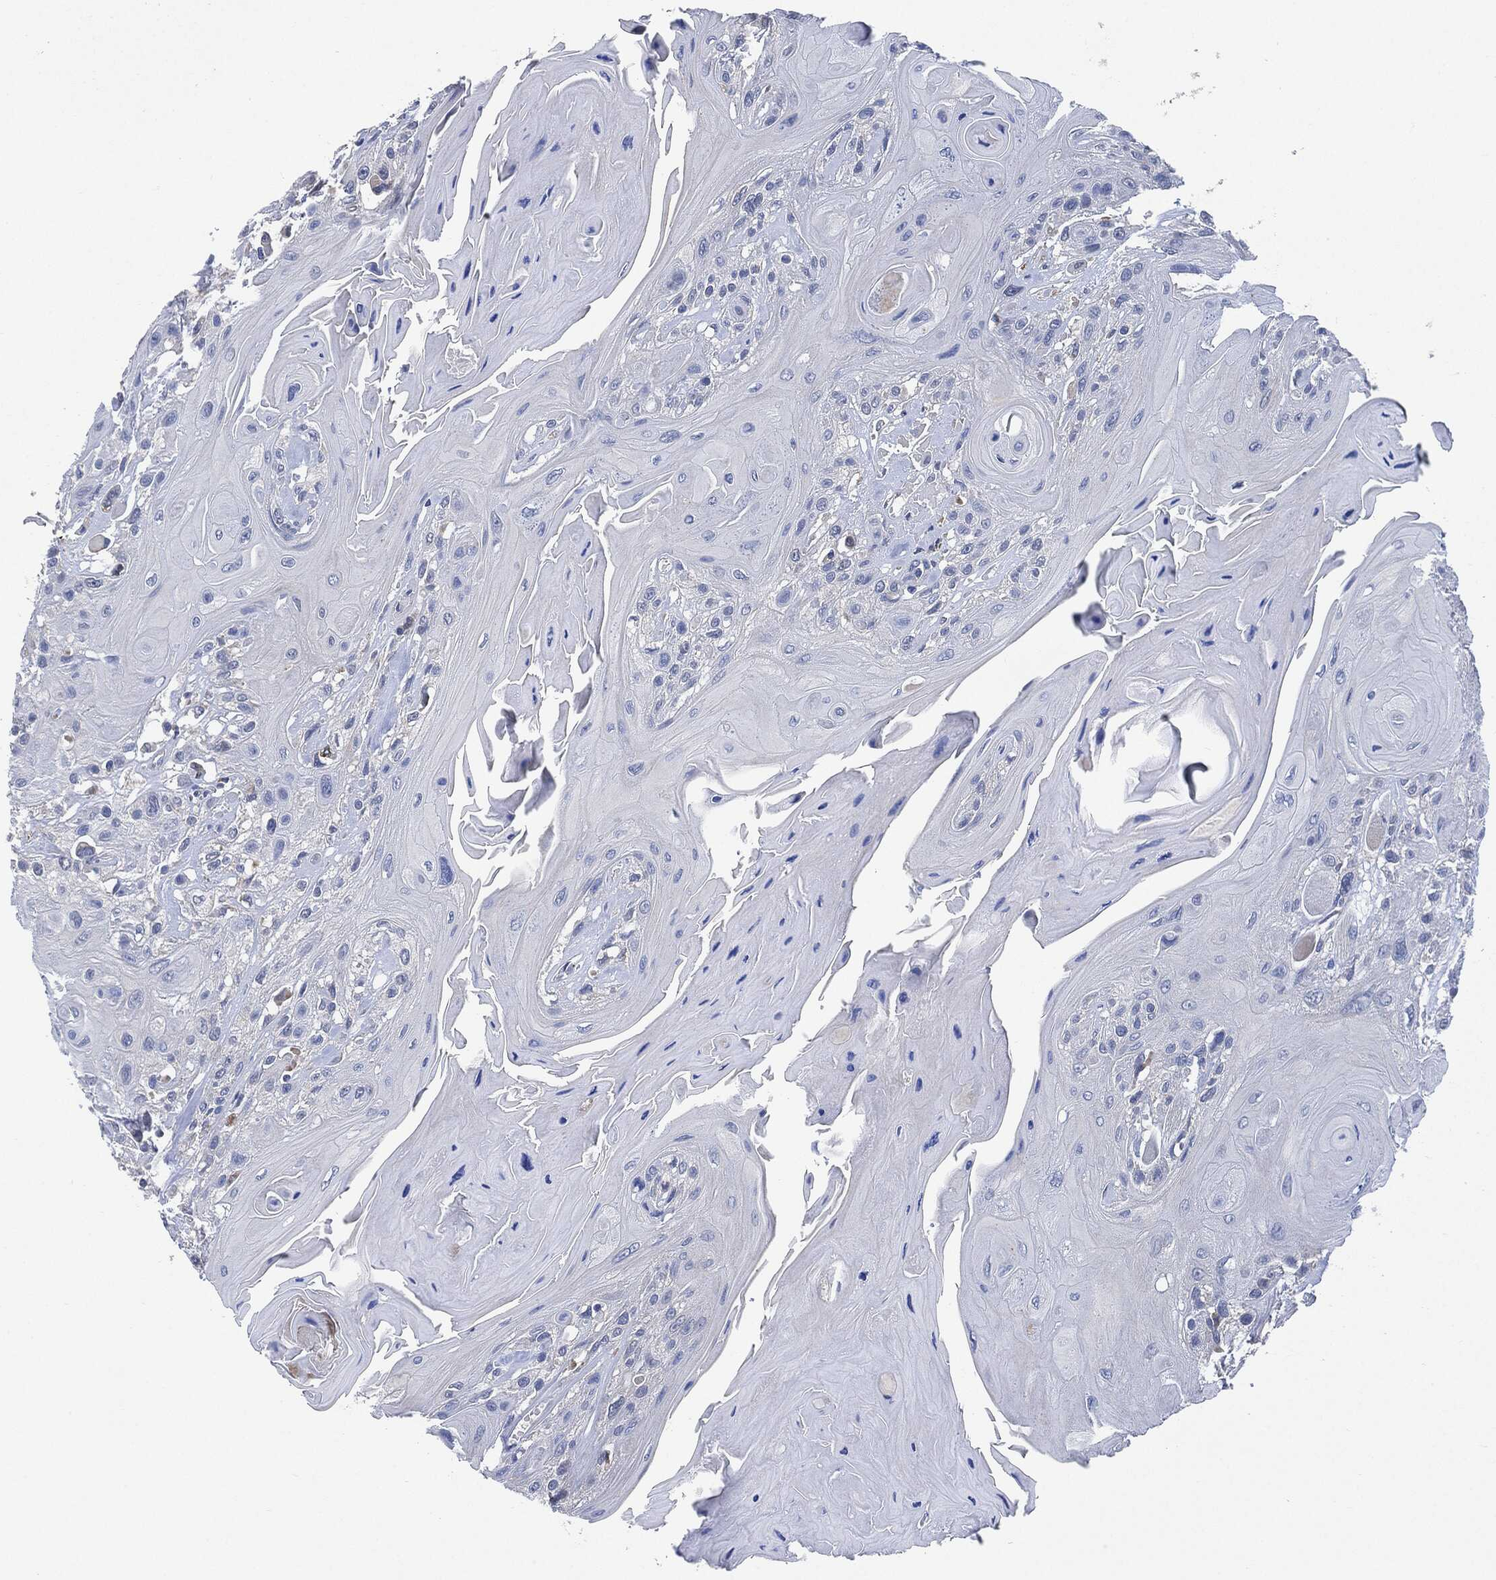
{"staining": {"intensity": "negative", "quantity": "none", "location": "none"}, "tissue": "head and neck cancer", "cell_type": "Tumor cells", "image_type": "cancer", "snomed": [{"axis": "morphology", "description": "Squamous cell carcinoma, NOS"}, {"axis": "topography", "description": "Head-Neck"}], "caption": "Immunohistochemistry (IHC) histopathology image of neoplastic tissue: human head and neck cancer (squamous cell carcinoma) stained with DAB exhibits no significant protein expression in tumor cells.", "gene": "VSIG4", "patient": {"sex": "female", "age": 59}}